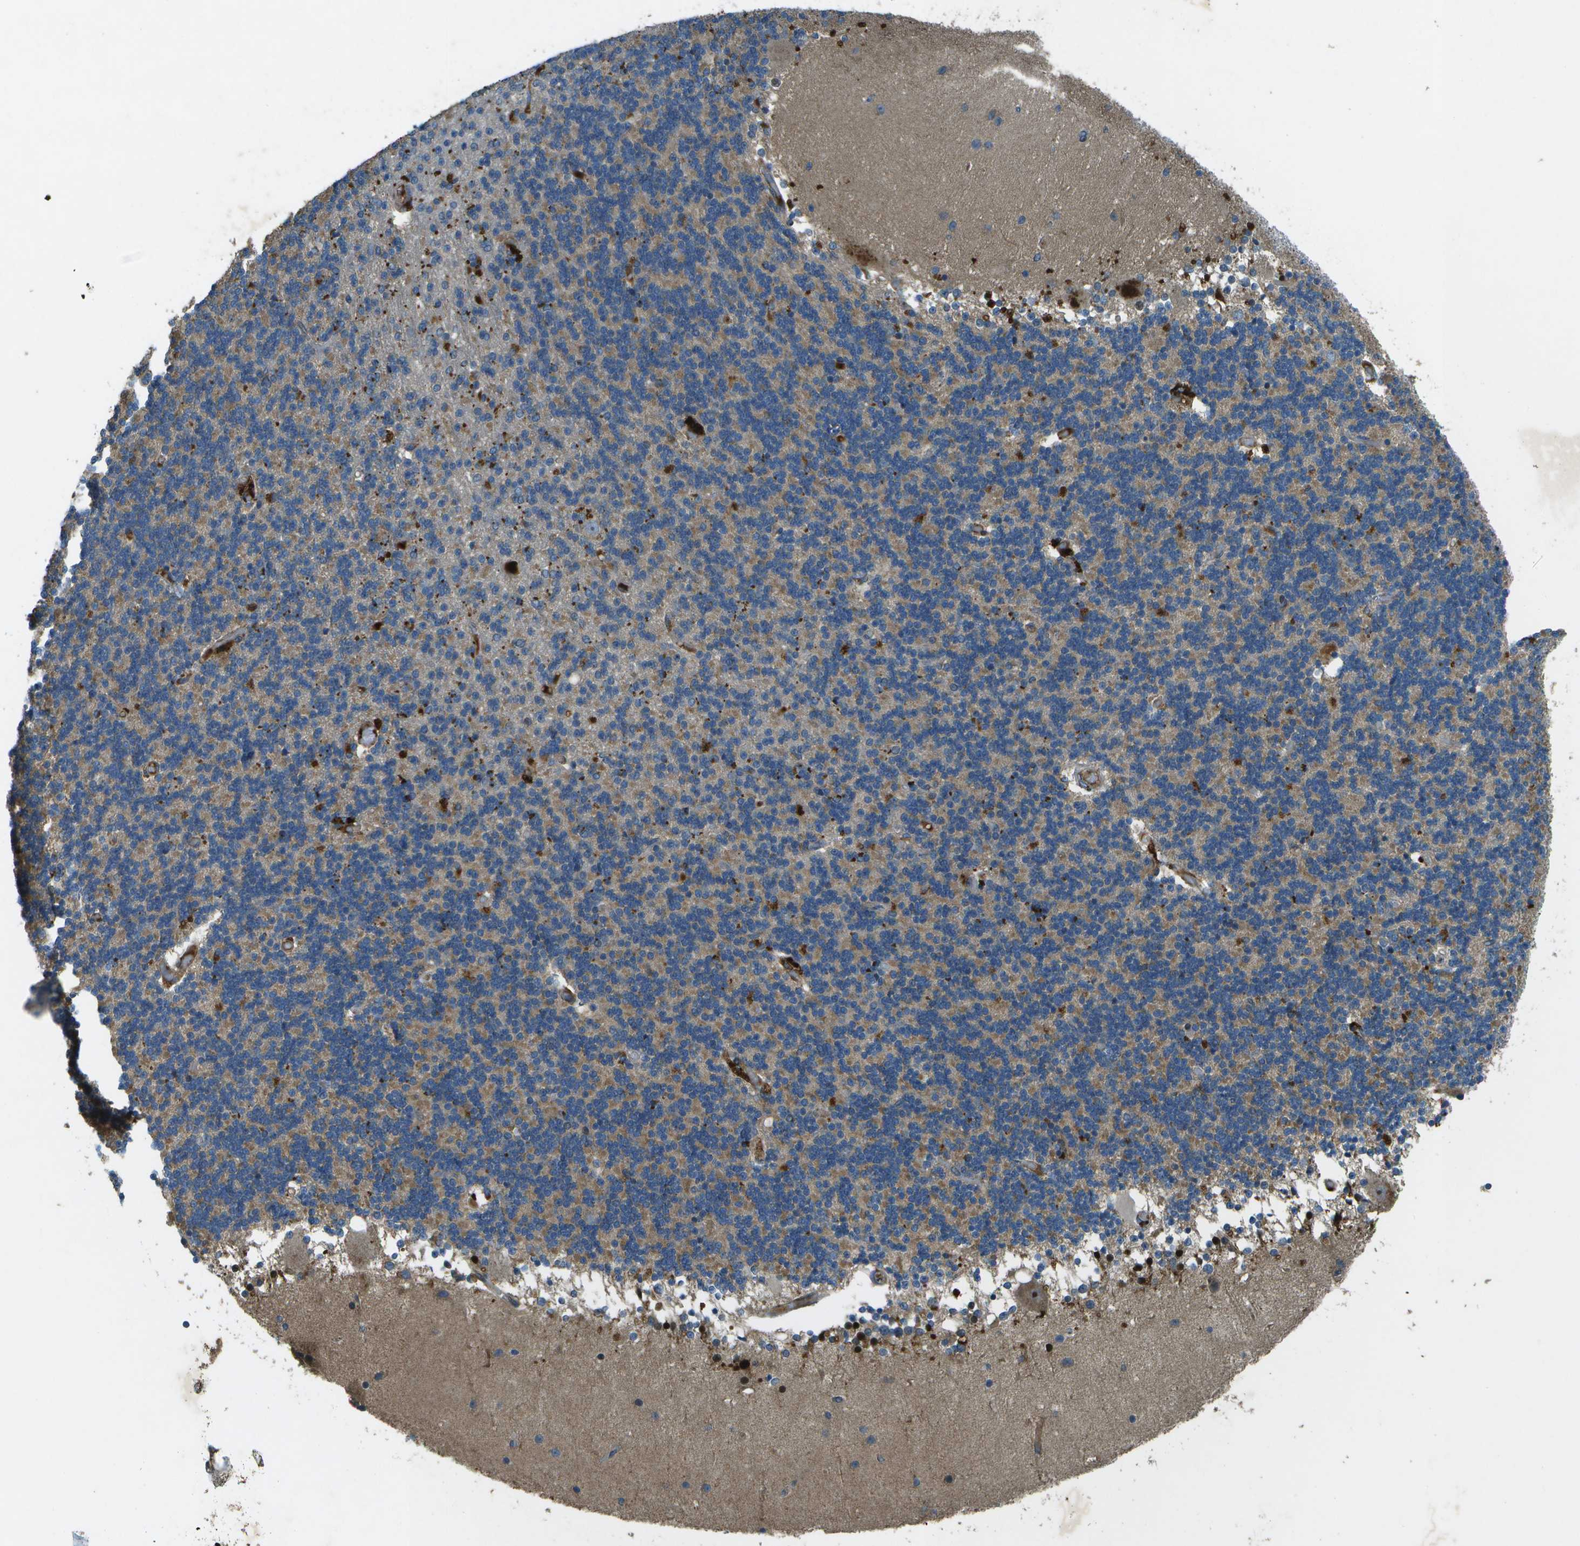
{"staining": {"intensity": "moderate", "quantity": "25%-75%", "location": "cytoplasmic/membranous"}, "tissue": "cerebellum", "cell_type": "Cells in granular layer", "image_type": "normal", "snomed": [{"axis": "morphology", "description": "Normal tissue, NOS"}, {"axis": "topography", "description": "Cerebellum"}], "caption": "Immunohistochemistry (IHC) micrograph of benign cerebellum stained for a protein (brown), which shows medium levels of moderate cytoplasmic/membranous expression in about 25%-75% of cells in granular layer.", "gene": "PXYLP1", "patient": {"sex": "female", "age": 54}}